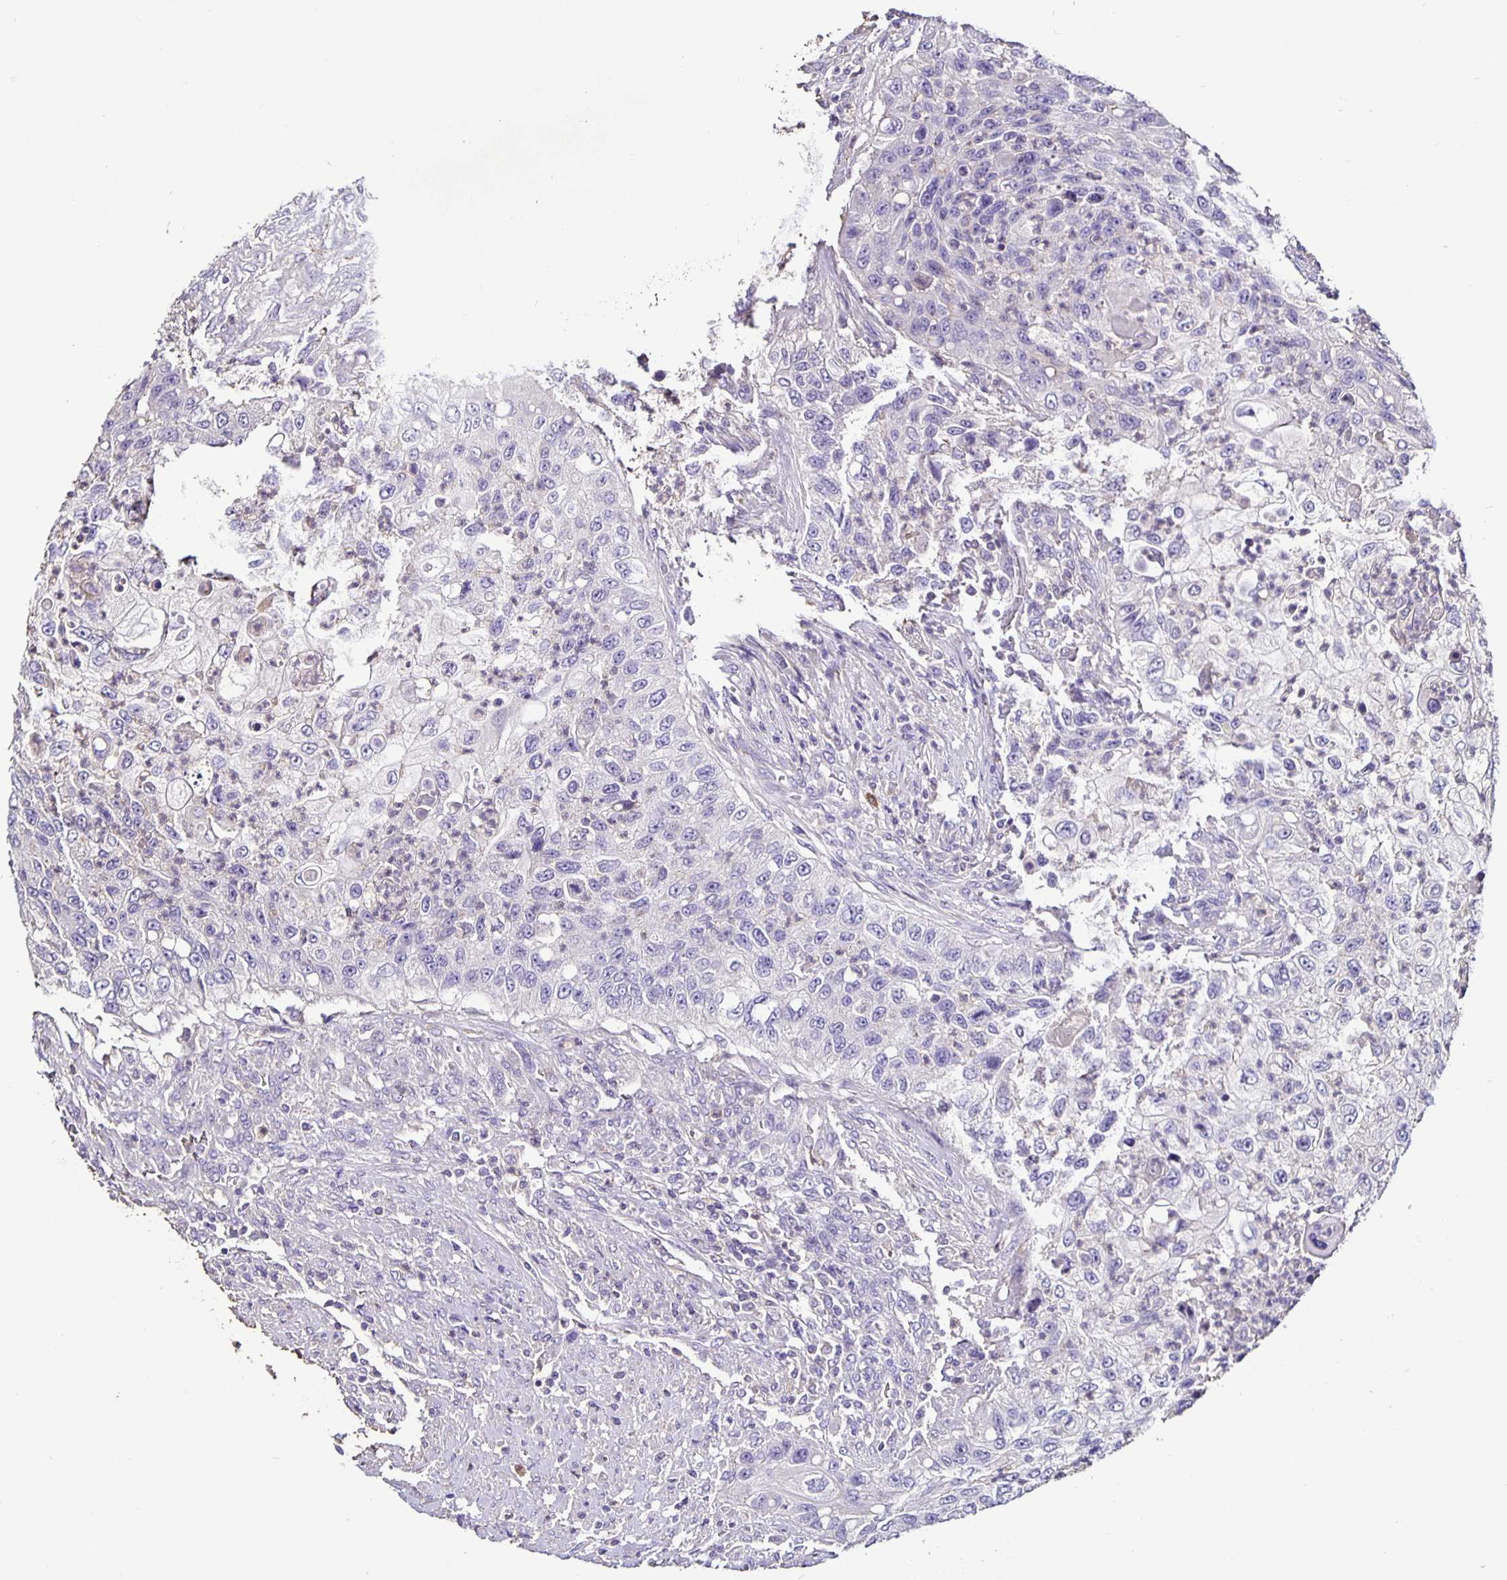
{"staining": {"intensity": "negative", "quantity": "none", "location": "none"}, "tissue": "urothelial cancer", "cell_type": "Tumor cells", "image_type": "cancer", "snomed": [{"axis": "morphology", "description": "Urothelial carcinoma, High grade"}, {"axis": "topography", "description": "Urinary bladder"}], "caption": "Tumor cells are negative for protein expression in human urothelial cancer. The staining was performed using DAB (3,3'-diaminobenzidine) to visualize the protein expression in brown, while the nuclei were stained in blue with hematoxylin (Magnification: 20x).", "gene": "FCER1A", "patient": {"sex": "female", "age": 60}}